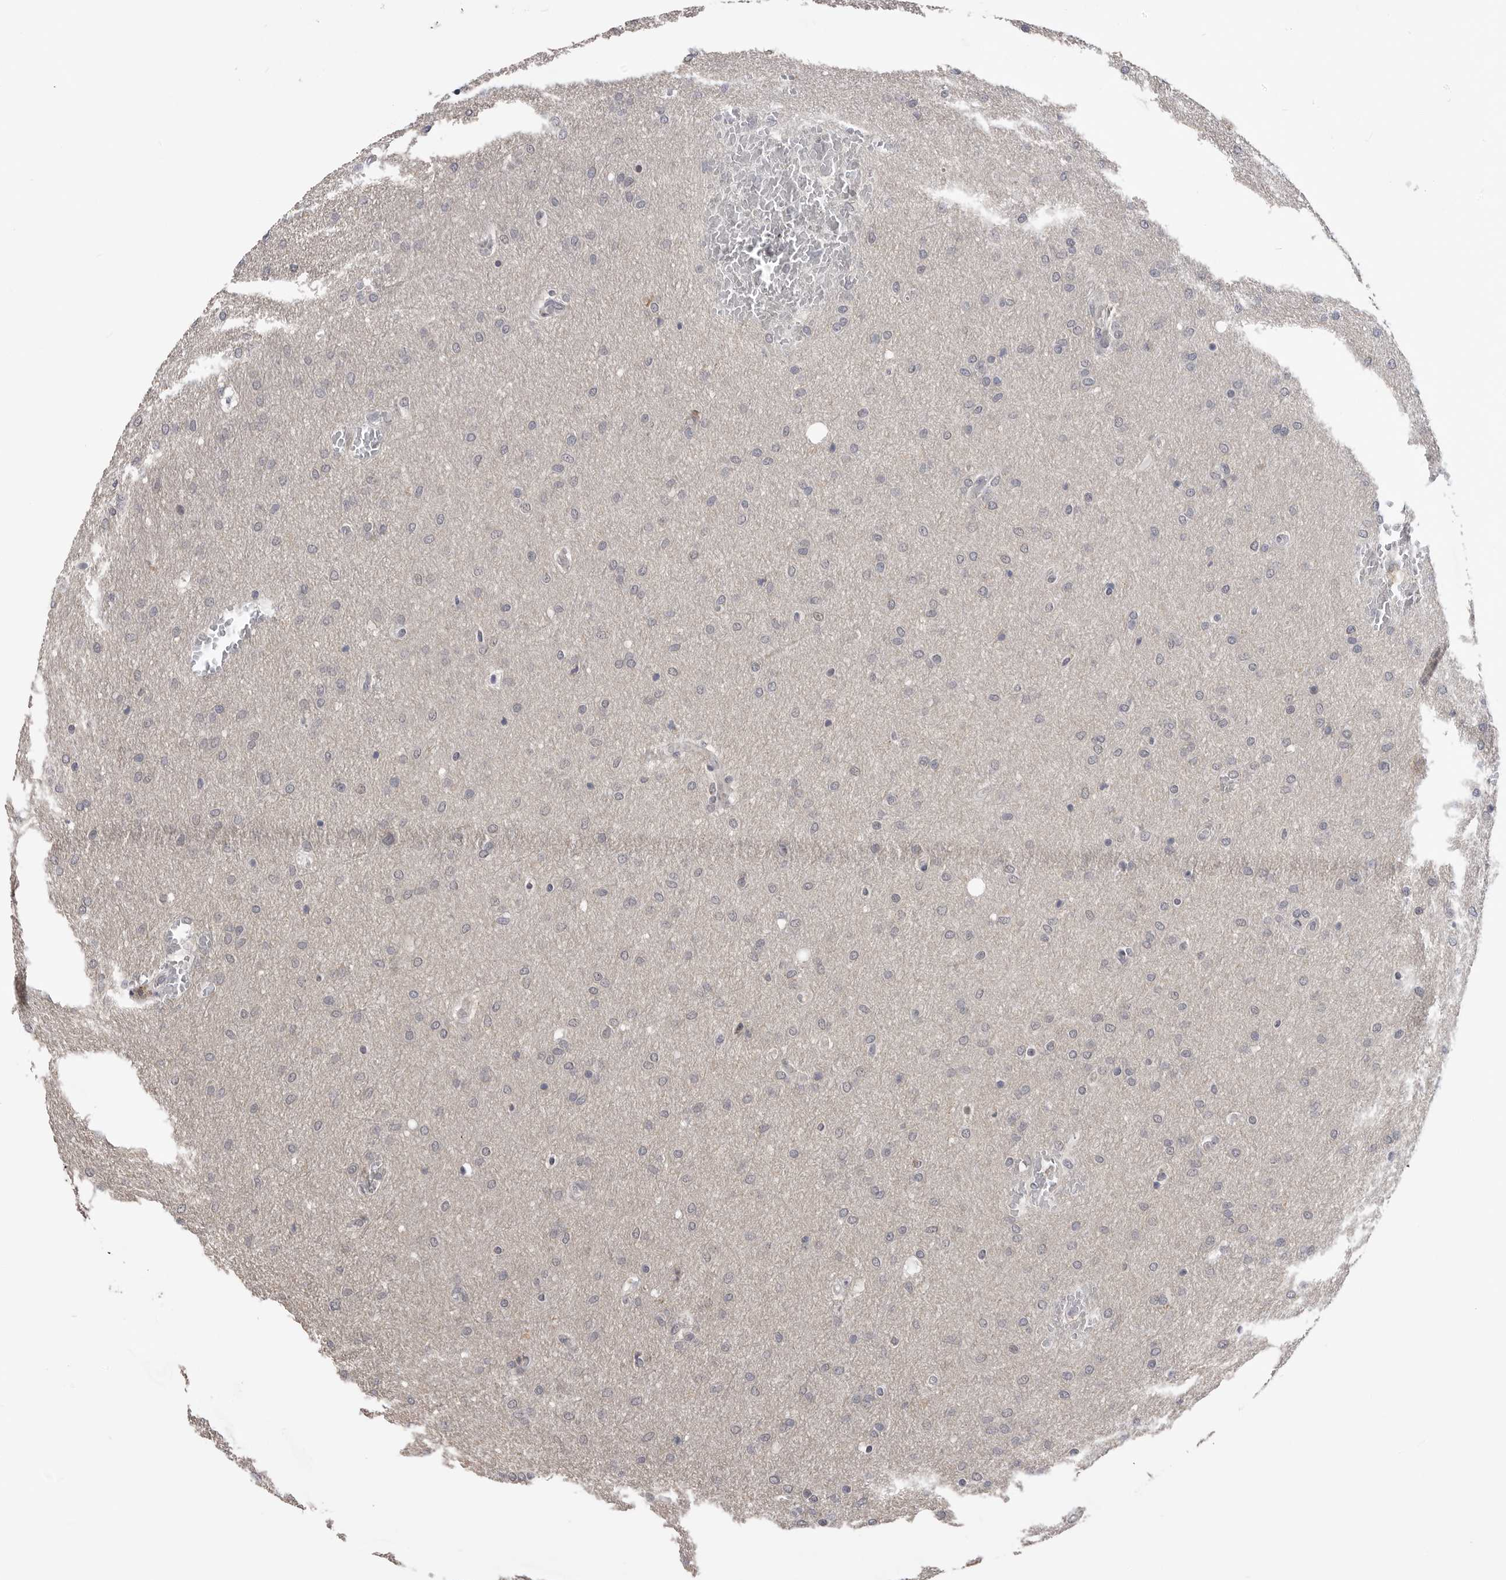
{"staining": {"intensity": "negative", "quantity": "none", "location": "none"}, "tissue": "glioma", "cell_type": "Tumor cells", "image_type": "cancer", "snomed": [{"axis": "morphology", "description": "Glioma, malignant, Low grade"}, {"axis": "topography", "description": "Brain"}], "caption": "DAB (3,3'-diaminobenzidine) immunohistochemical staining of malignant glioma (low-grade) shows no significant positivity in tumor cells.", "gene": "SMARCC1", "patient": {"sex": "female", "age": 37}}